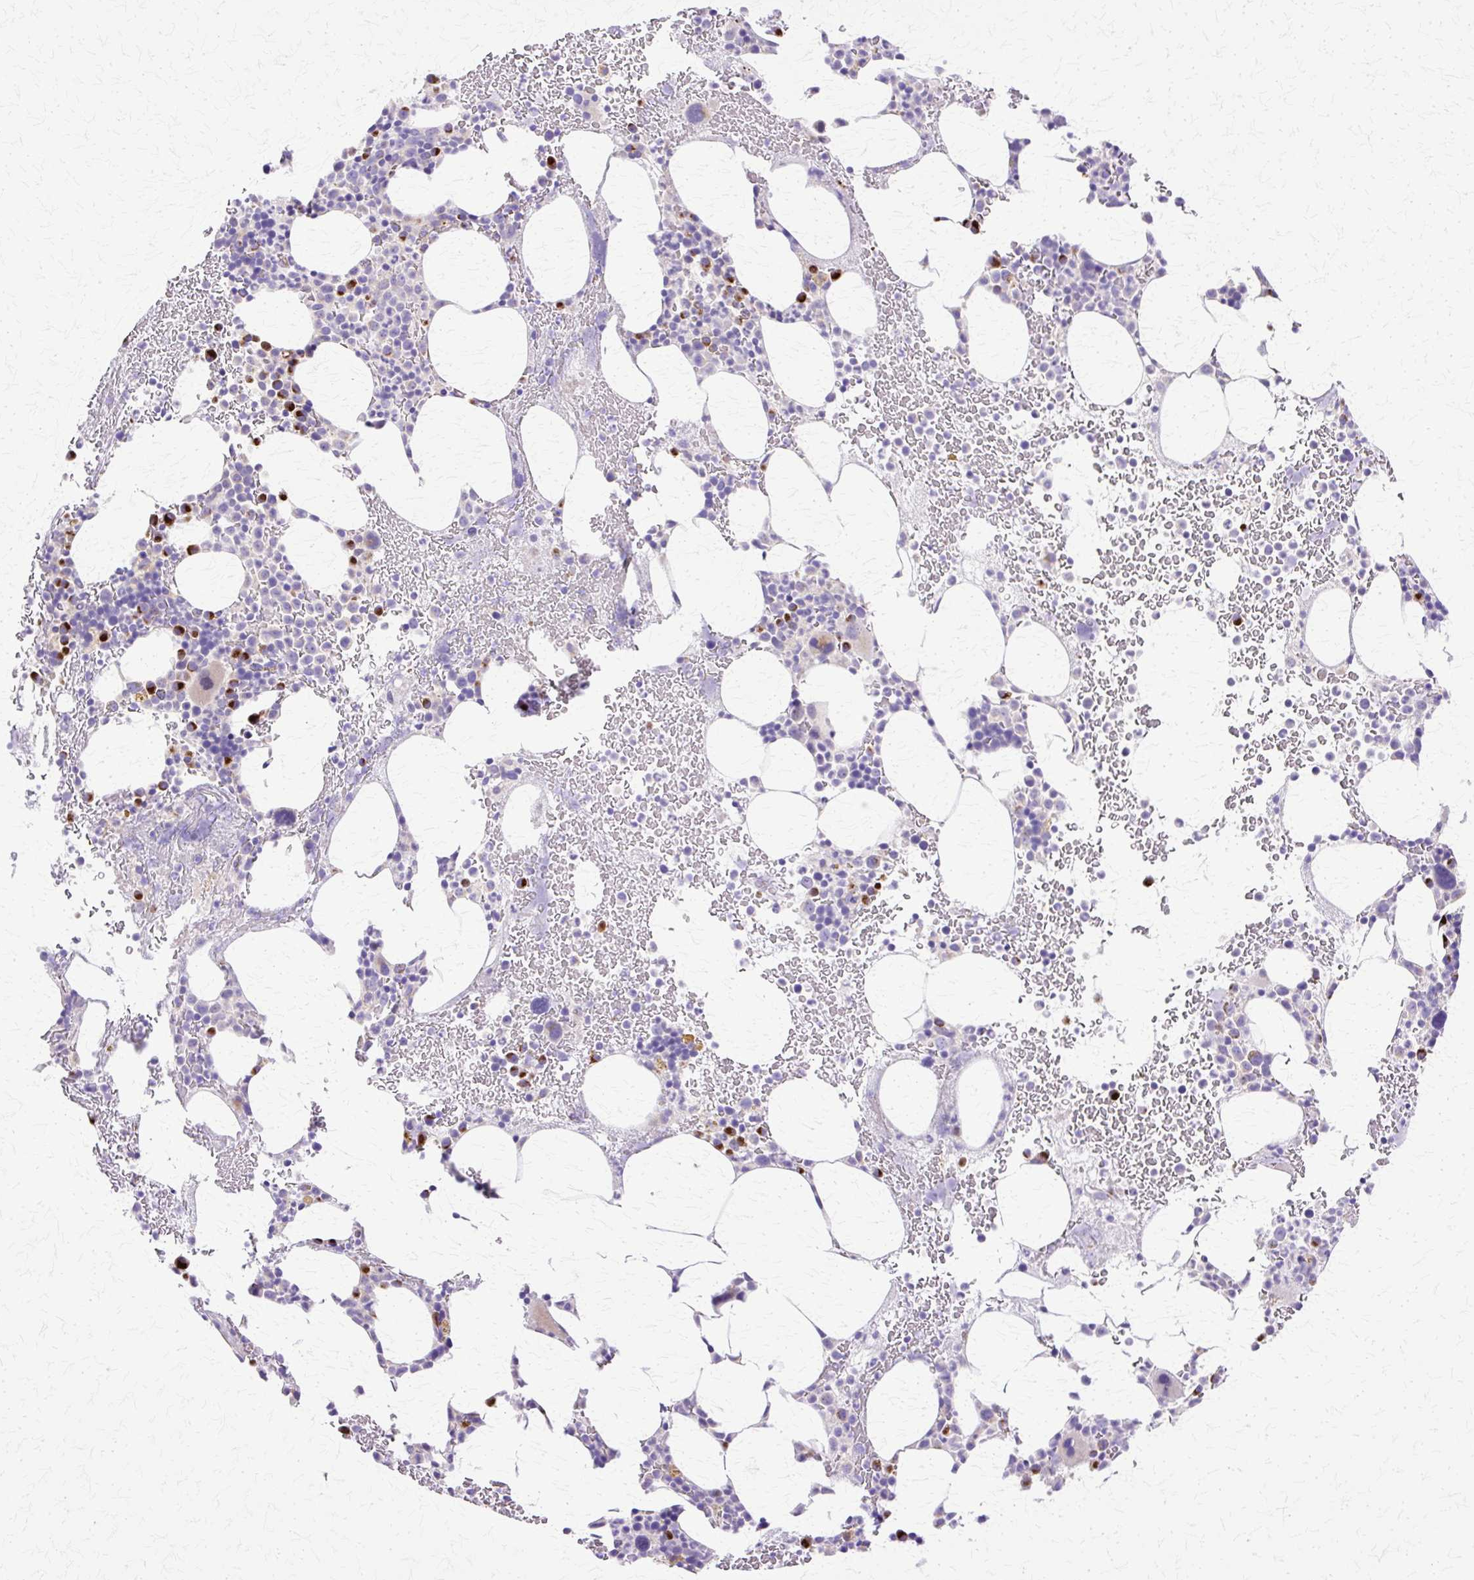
{"staining": {"intensity": "strong", "quantity": "<25%", "location": "cytoplasmic/membranous"}, "tissue": "bone marrow", "cell_type": "Hematopoietic cells", "image_type": "normal", "snomed": [{"axis": "morphology", "description": "Normal tissue, NOS"}, {"axis": "topography", "description": "Bone marrow"}], "caption": "Strong cytoplasmic/membranous expression for a protein is identified in about <25% of hematopoietic cells of benign bone marrow using immunohistochemistry (IHC).", "gene": "TBC1D3B", "patient": {"sex": "male", "age": 62}}